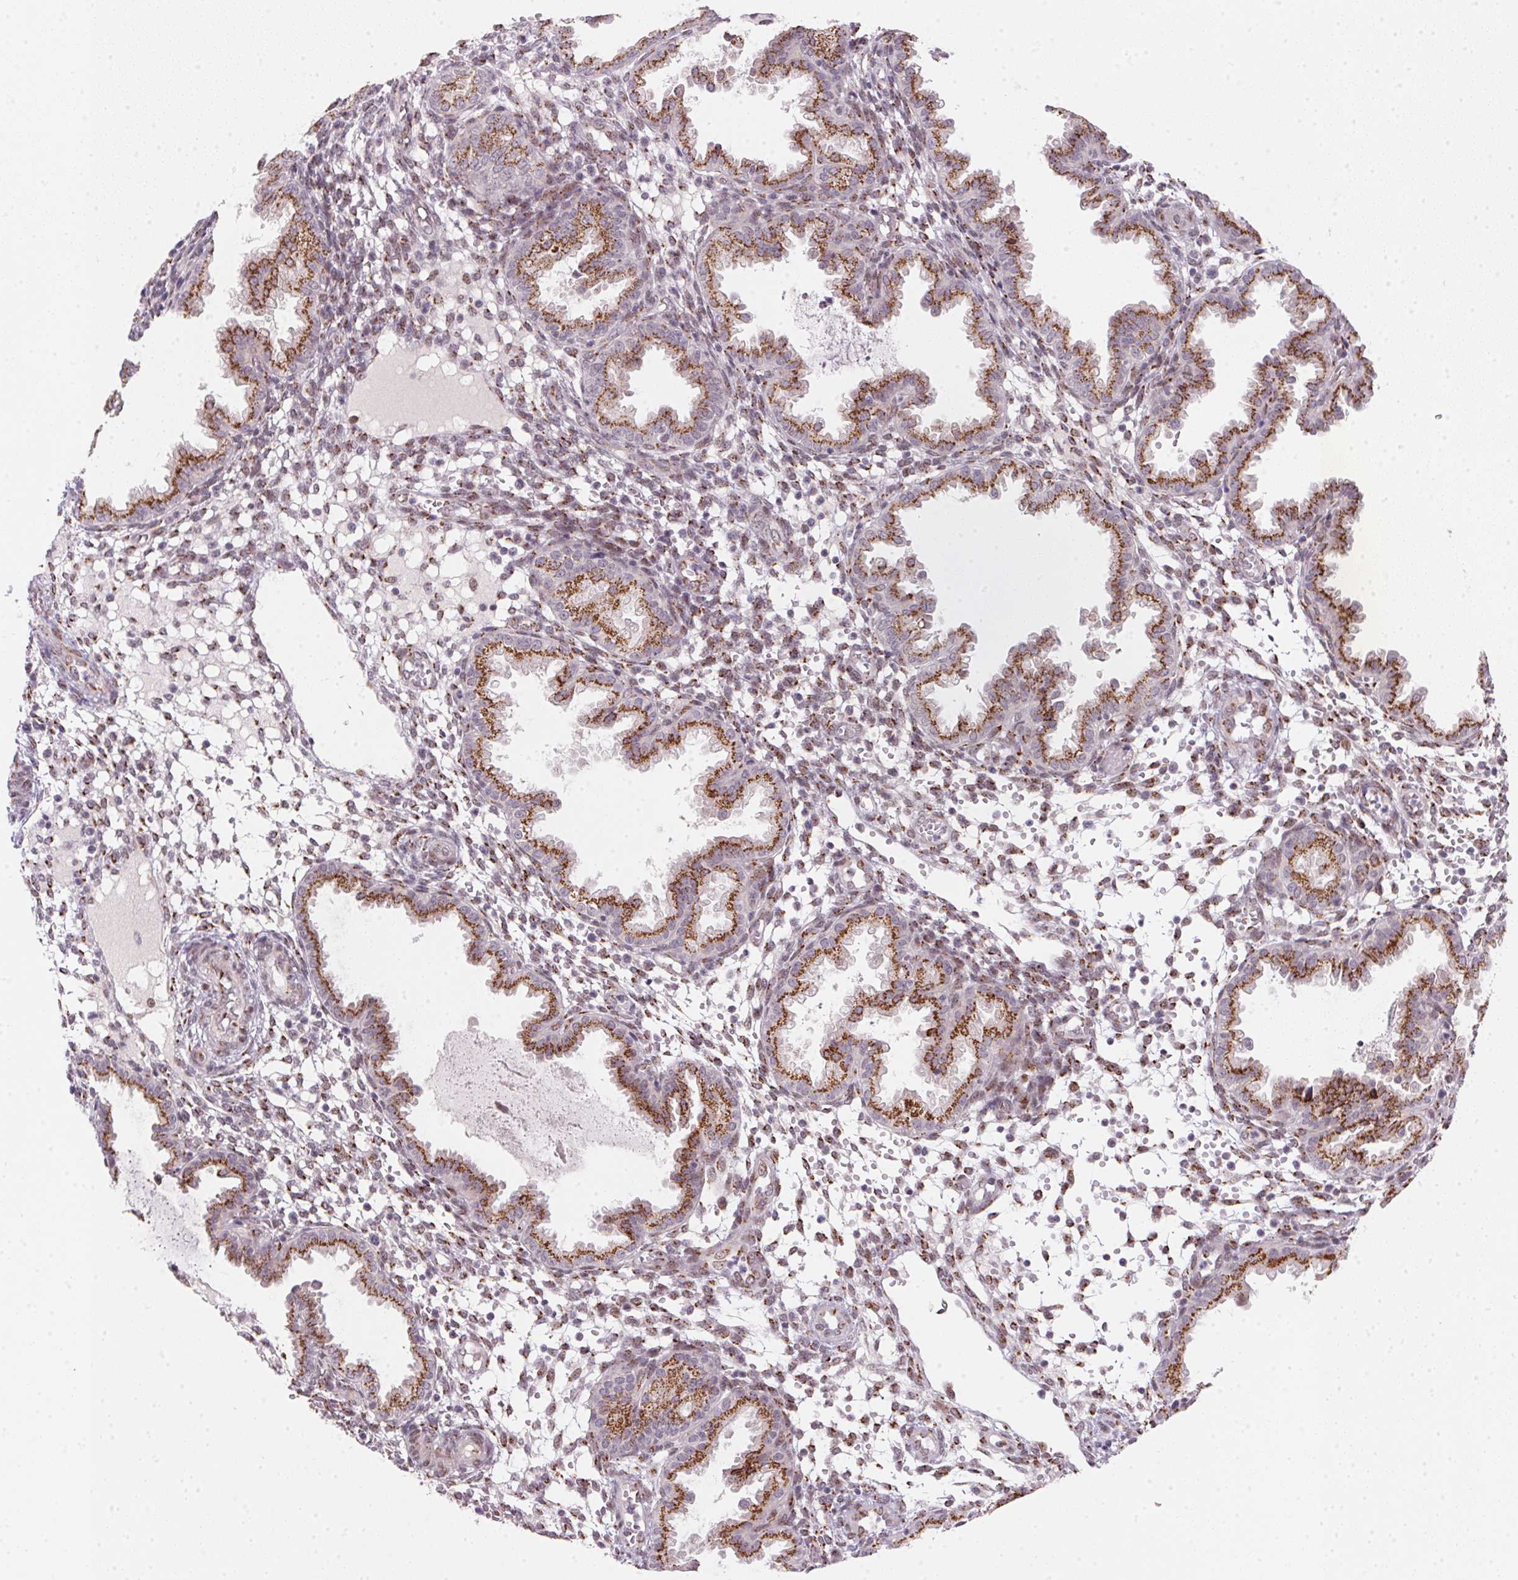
{"staining": {"intensity": "weak", "quantity": "25%-75%", "location": "cytoplasmic/membranous"}, "tissue": "endometrium", "cell_type": "Cells in endometrial stroma", "image_type": "normal", "snomed": [{"axis": "morphology", "description": "Normal tissue, NOS"}, {"axis": "topography", "description": "Endometrium"}], "caption": "Brown immunohistochemical staining in benign endometrium reveals weak cytoplasmic/membranous staining in approximately 25%-75% of cells in endometrial stroma.", "gene": "RAB22A", "patient": {"sex": "female", "age": 33}}